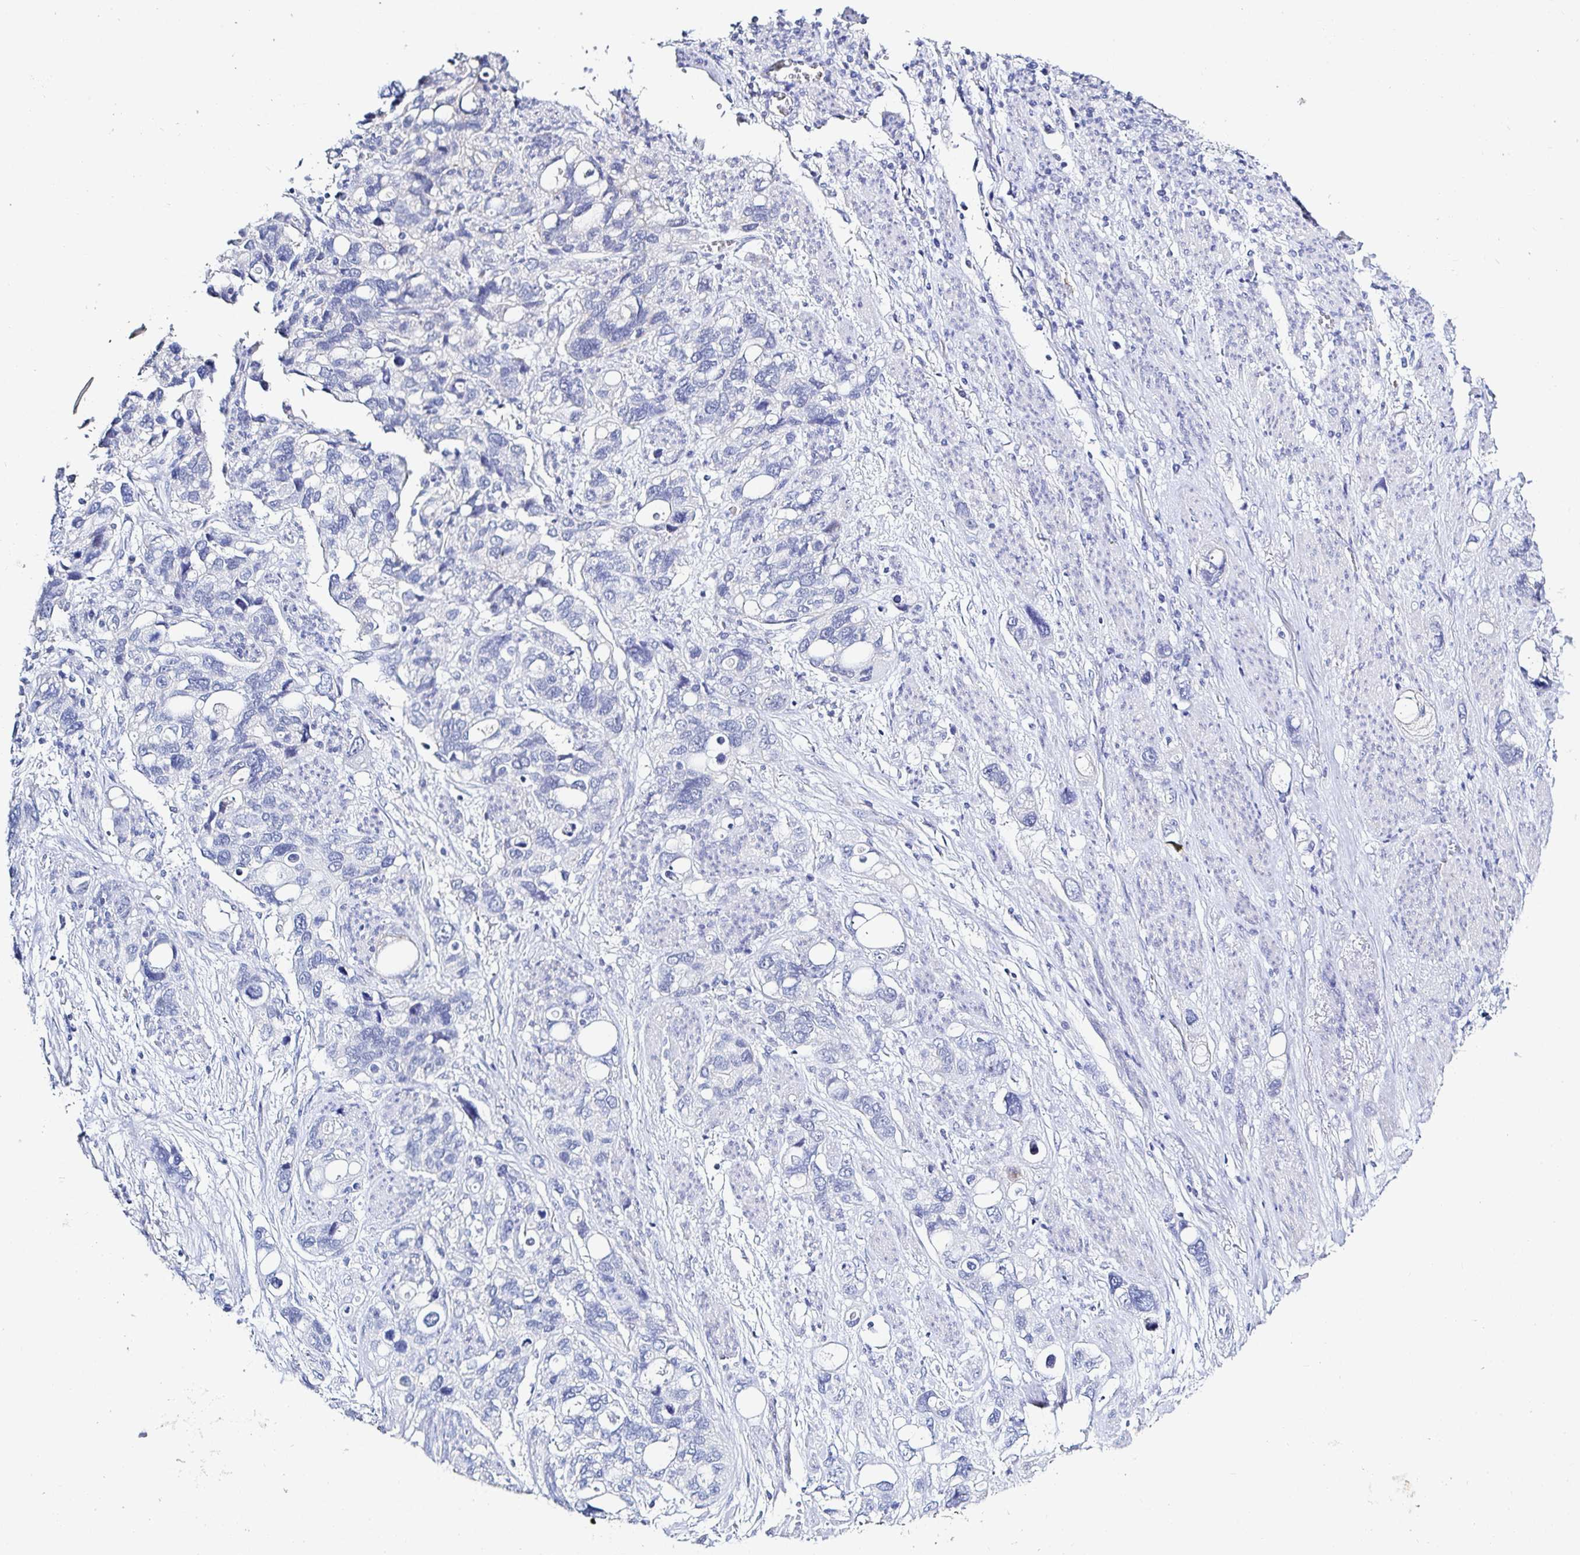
{"staining": {"intensity": "negative", "quantity": "none", "location": "none"}, "tissue": "stomach cancer", "cell_type": "Tumor cells", "image_type": "cancer", "snomed": [{"axis": "morphology", "description": "Adenocarcinoma, NOS"}, {"axis": "topography", "description": "Stomach, upper"}], "caption": "Tumor cells are negative for brown protein staining in stomach cancer.", "gene": "OR10K1", "patient": {"sex": "female", "age": 81}}